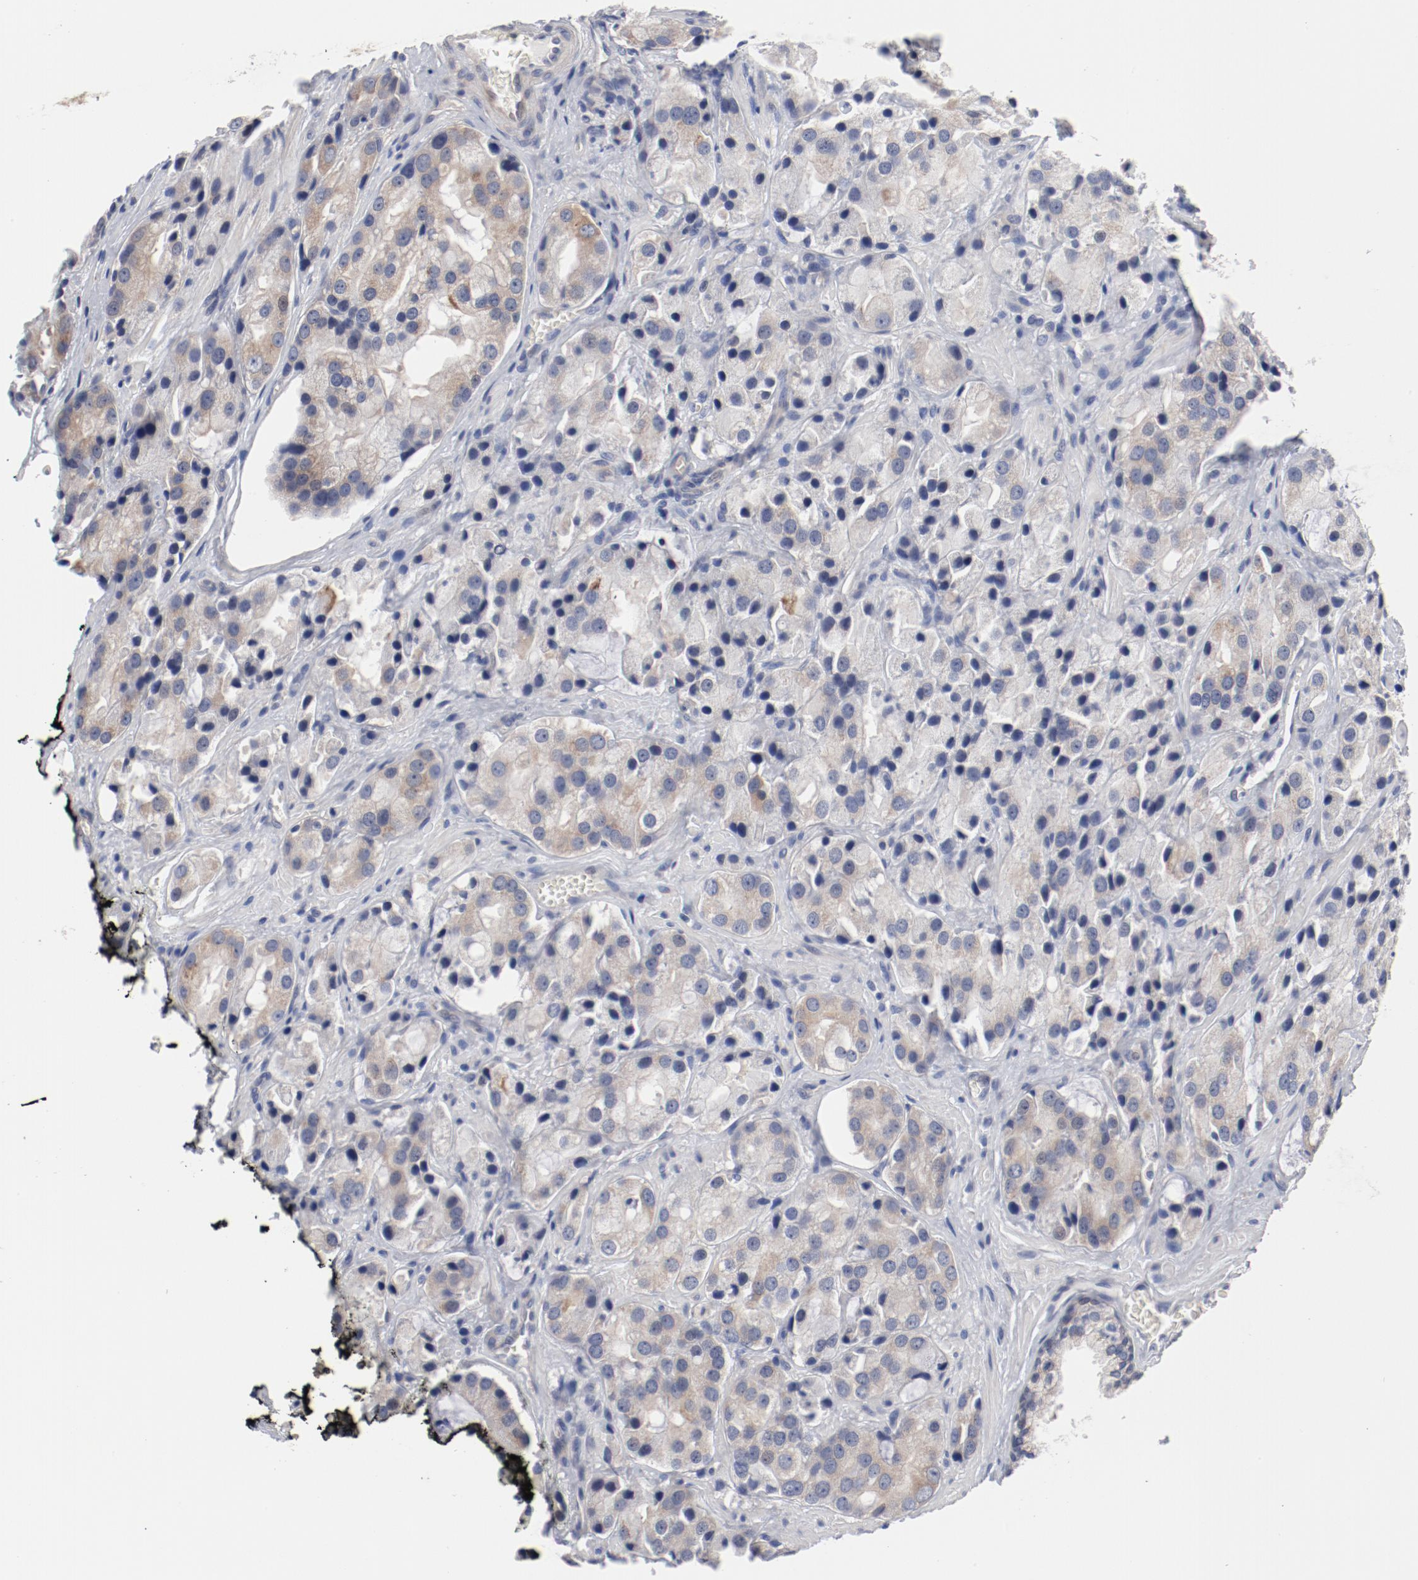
{"staining": {"intensity": "weak", "quantity": ">75%", "location": "cytoplasmic/membranous"}, "tissue": "prostate cancer", "cell_type": "Tumor cells", "image_type": "cancer", "snomed": [{"axis": "morphology", "description": "Adenocarcinoma, High grade"}, {"axis": "topography", "description": "Prostate"}], "caption": "Prostate adenocarcinoma (high-grade) tissue reveals weak cytoplasmic/membranous positivity in approximately >75% of tumor cells, visualized by immunohistochemistry. The protein is stained brown, and the nuclei are stained in blue (DAB IHC with brightfield microscopy, high magnification).", "gene": "GPR143", "patient": {"sex": "male", "age": 70}}